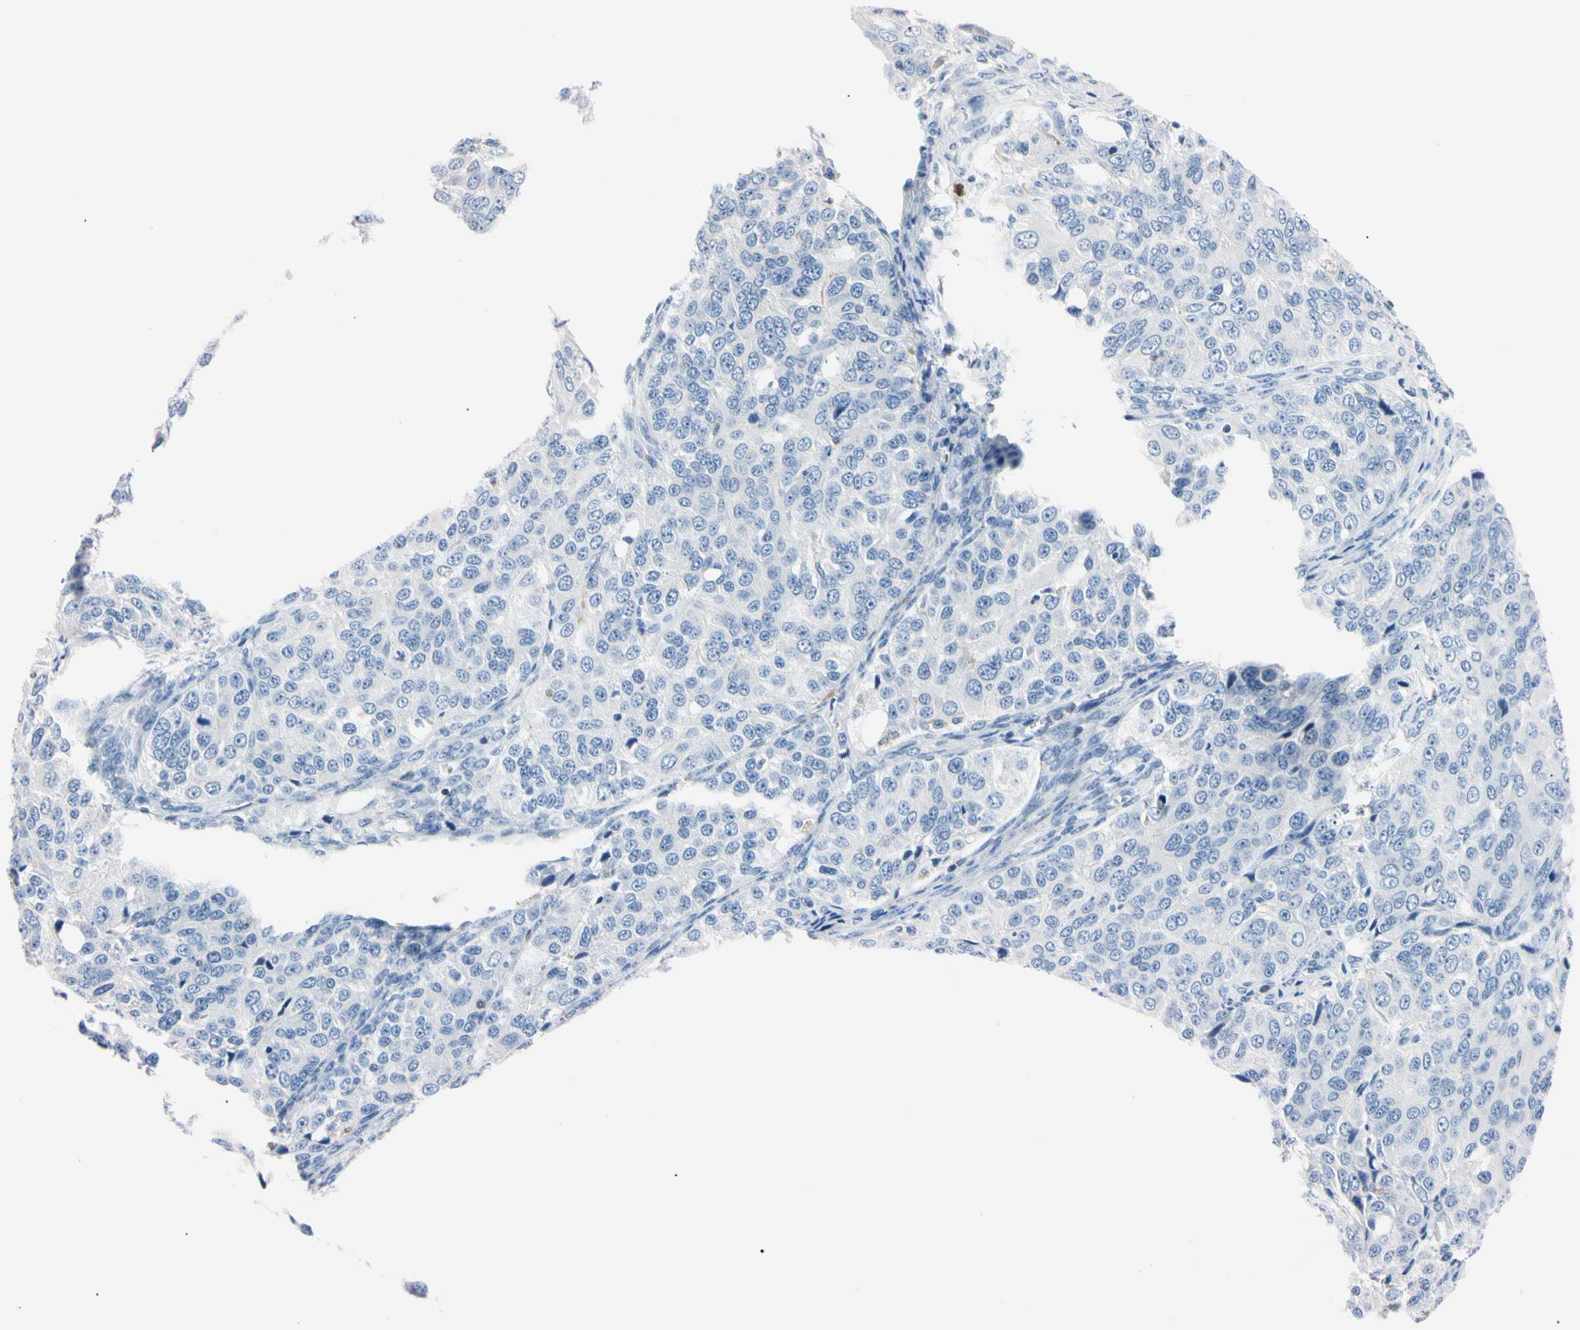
{"staining": {"intensity": "negative", "quantity": "none", "location": "none"}, "tissue": "ovarian cancer", "cell_type": "Tumor cells", "image_type": "cancer", "snomed": [{"axis": "morphology", "description": "Carcinoma, endometroid"}, {"axis": "topography", "description": "Ovary"}], "caption": "A high-resolution image shows immunohistochemistry (IHC) staining of ovarian cancer, which exhibits no significant positivity in tumor cells.", "gene": "NCF4", "patient": {"sex": "female", "age": 51}}